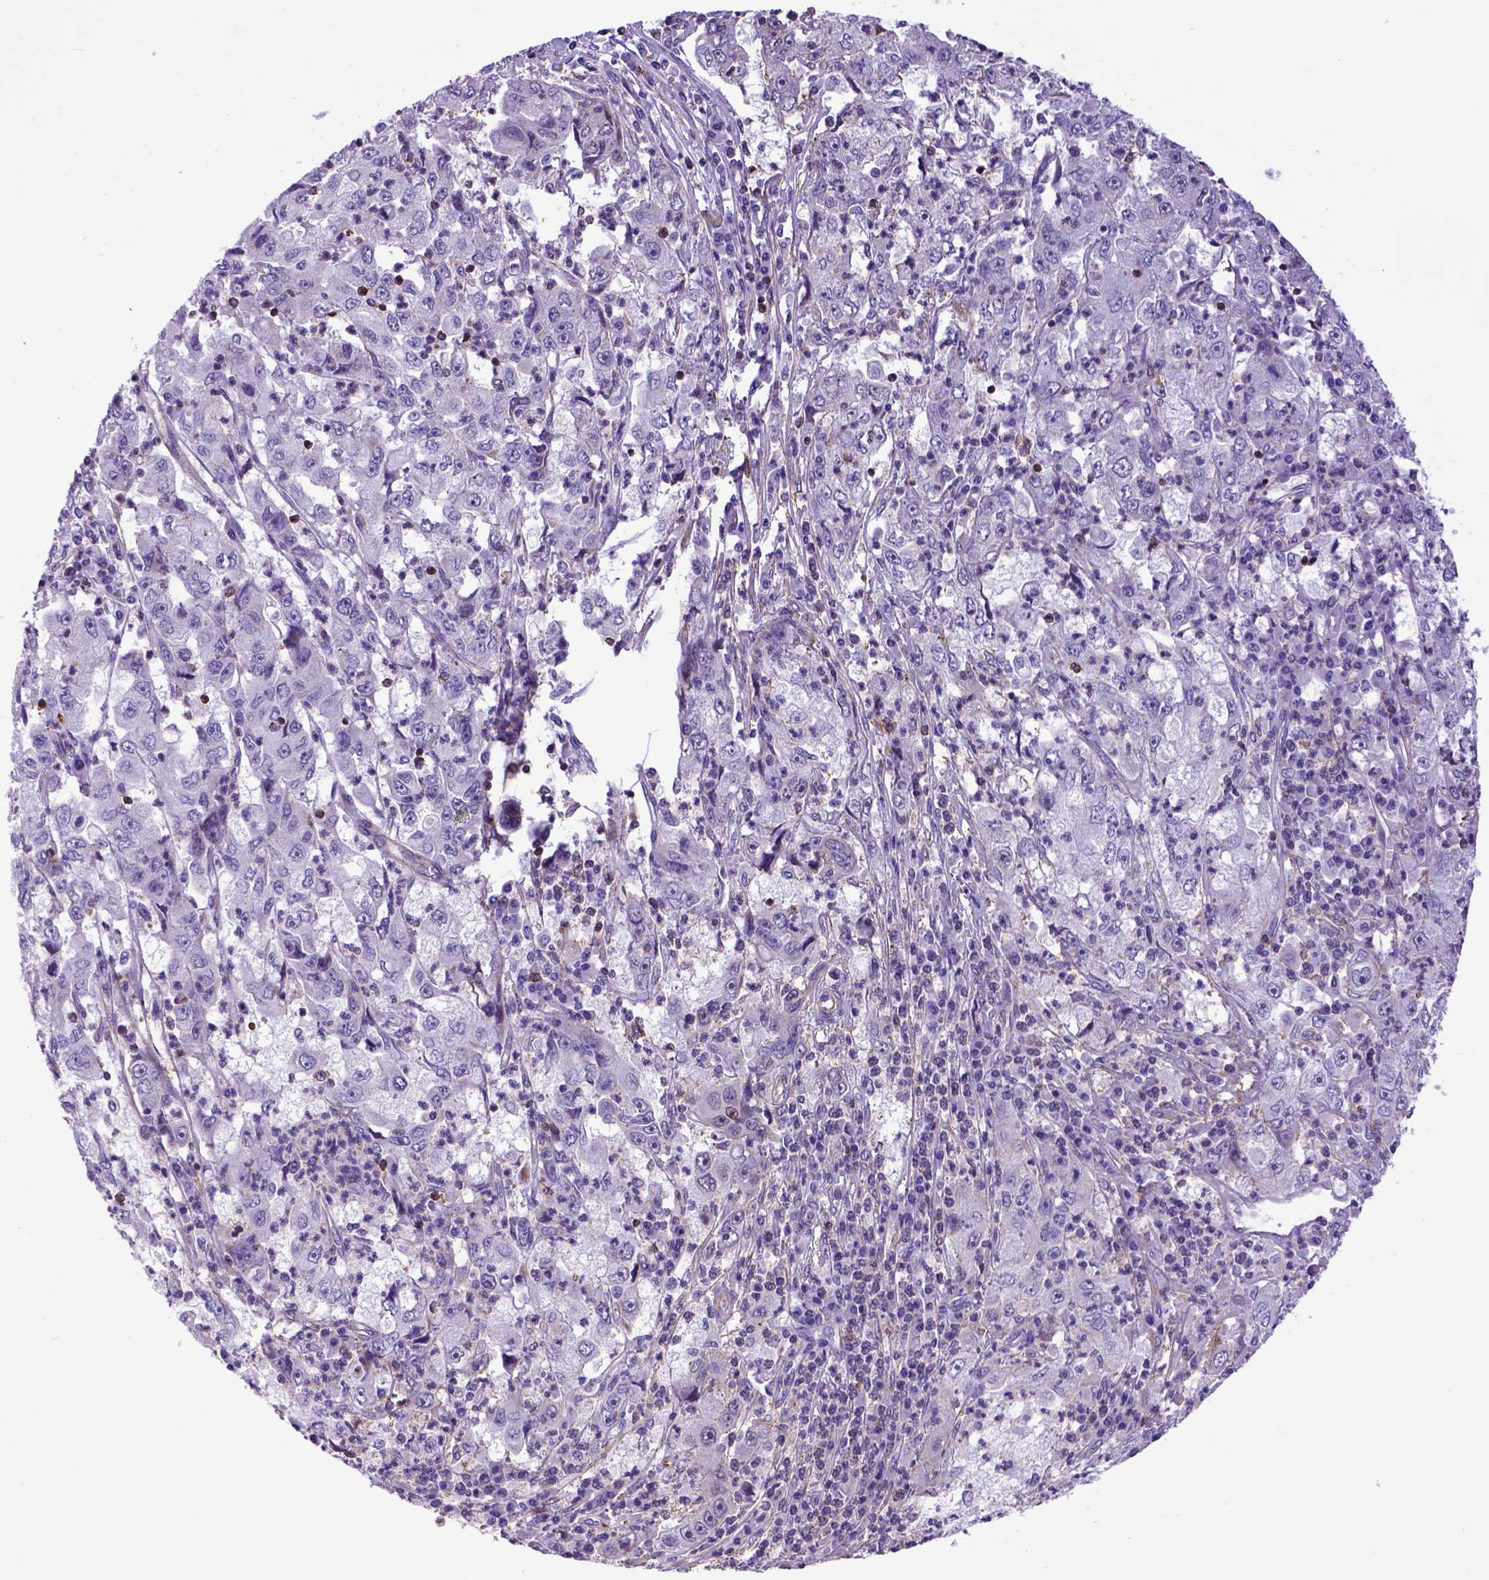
{"staining": {"intensity": "negative", "quantity": "none", "location": "none"}, "tissue": "cervical cancer", "cell_type": "Tumor cells", "image_type": "cancer", "snomed": [{"axis": "morphology", "description": "Squamous cell carcinoma, NOS"}, {"axis": "topography", "description": "Cervix"}], "caption": "A high-resolution photomicrograph shows immunohistochemistry staining of cervical cancer, which reveals no significant expression in tumor cells.", "gene": "ASAH2", "patient": {"sex": "female", "age": 36}}